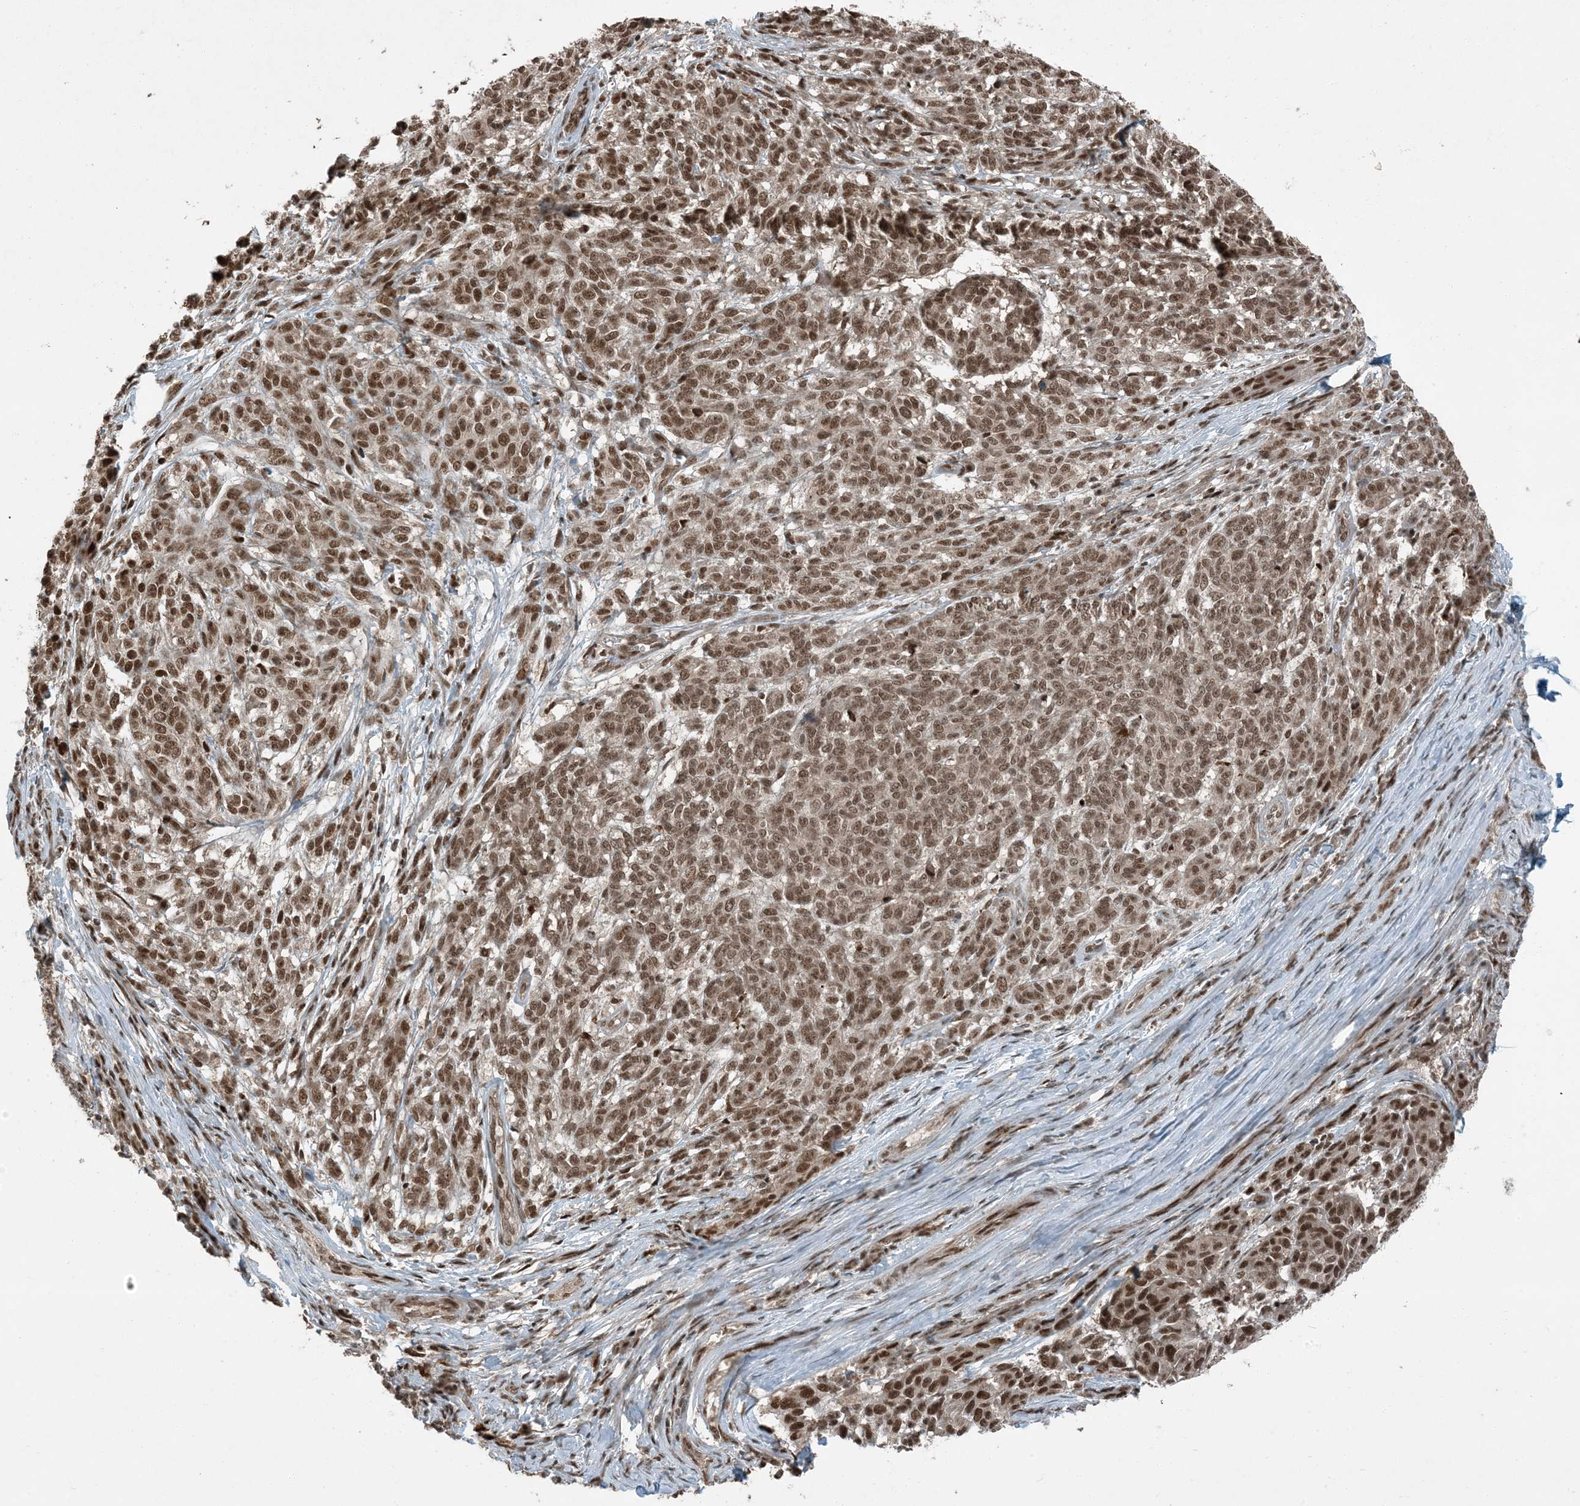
{"staining": {"intensity": "strong", "quantity": ">75%", "location": "nuclear"}, "tissue": "melanoma", "cell_type": "Tumor cells", "image_type": "cancer", "snomed": [{"axis": "morphology", "description": "Malignant melanoma, NOS"}, {"axis": "topography", "description": "Skin"}], "caption": "Malignant melanoma stained with DAB immunohistochemistry (IHC) demonstrates high levels of strong nuclear expression in approximately >75% of tumor cells. The staining was performed using DAB (3,3'-diaminobenzidine) to visualize the protein expression in brown, while the nuclei were stained in blue with hematoxylin (Magnification: 20x).", "gene": "TRAPPC12", "patient": {"sex": "male", "age": 49}}